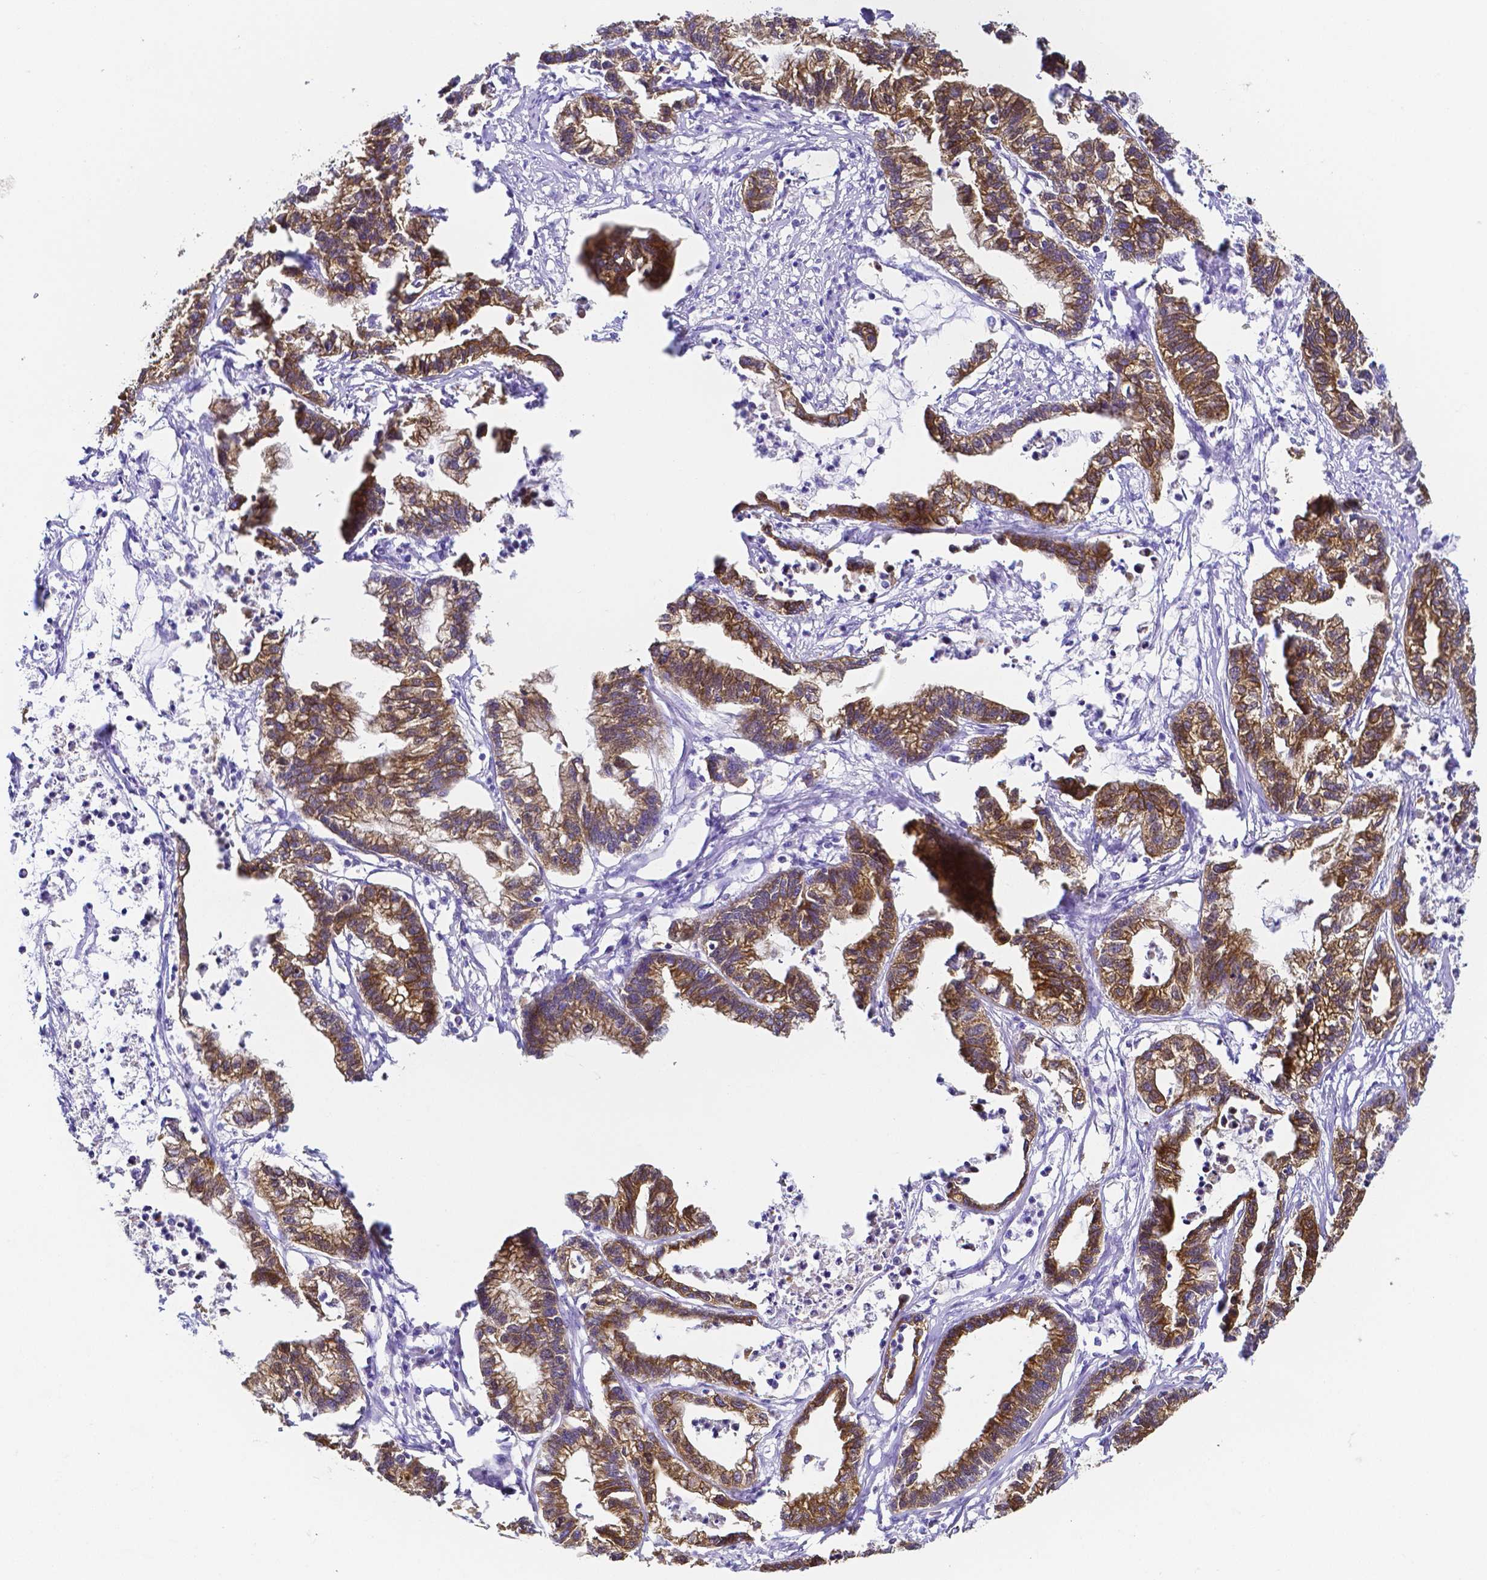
{"staining": {"intensity": "moderate", "quantity": ">75%", "location": "cytoplasmic/membranous"}, "tissue": "stomach cancer", "cell_type": "Tumor cells", "image_type": "cancer", "snomed": [{"axis": "morphology", "description": "Adenocarcinoma, NOS"}, {"axis": "topography", "description": "Stomach"}], "caption": "Brown immunohistochemical staining in adenocarcinoma (stomach) shows moderate cytoplasmic/membranous expression in about >75% of tumor cells.", "gene": "PKP3", "patient": {"sex": "male", "age": 83}}